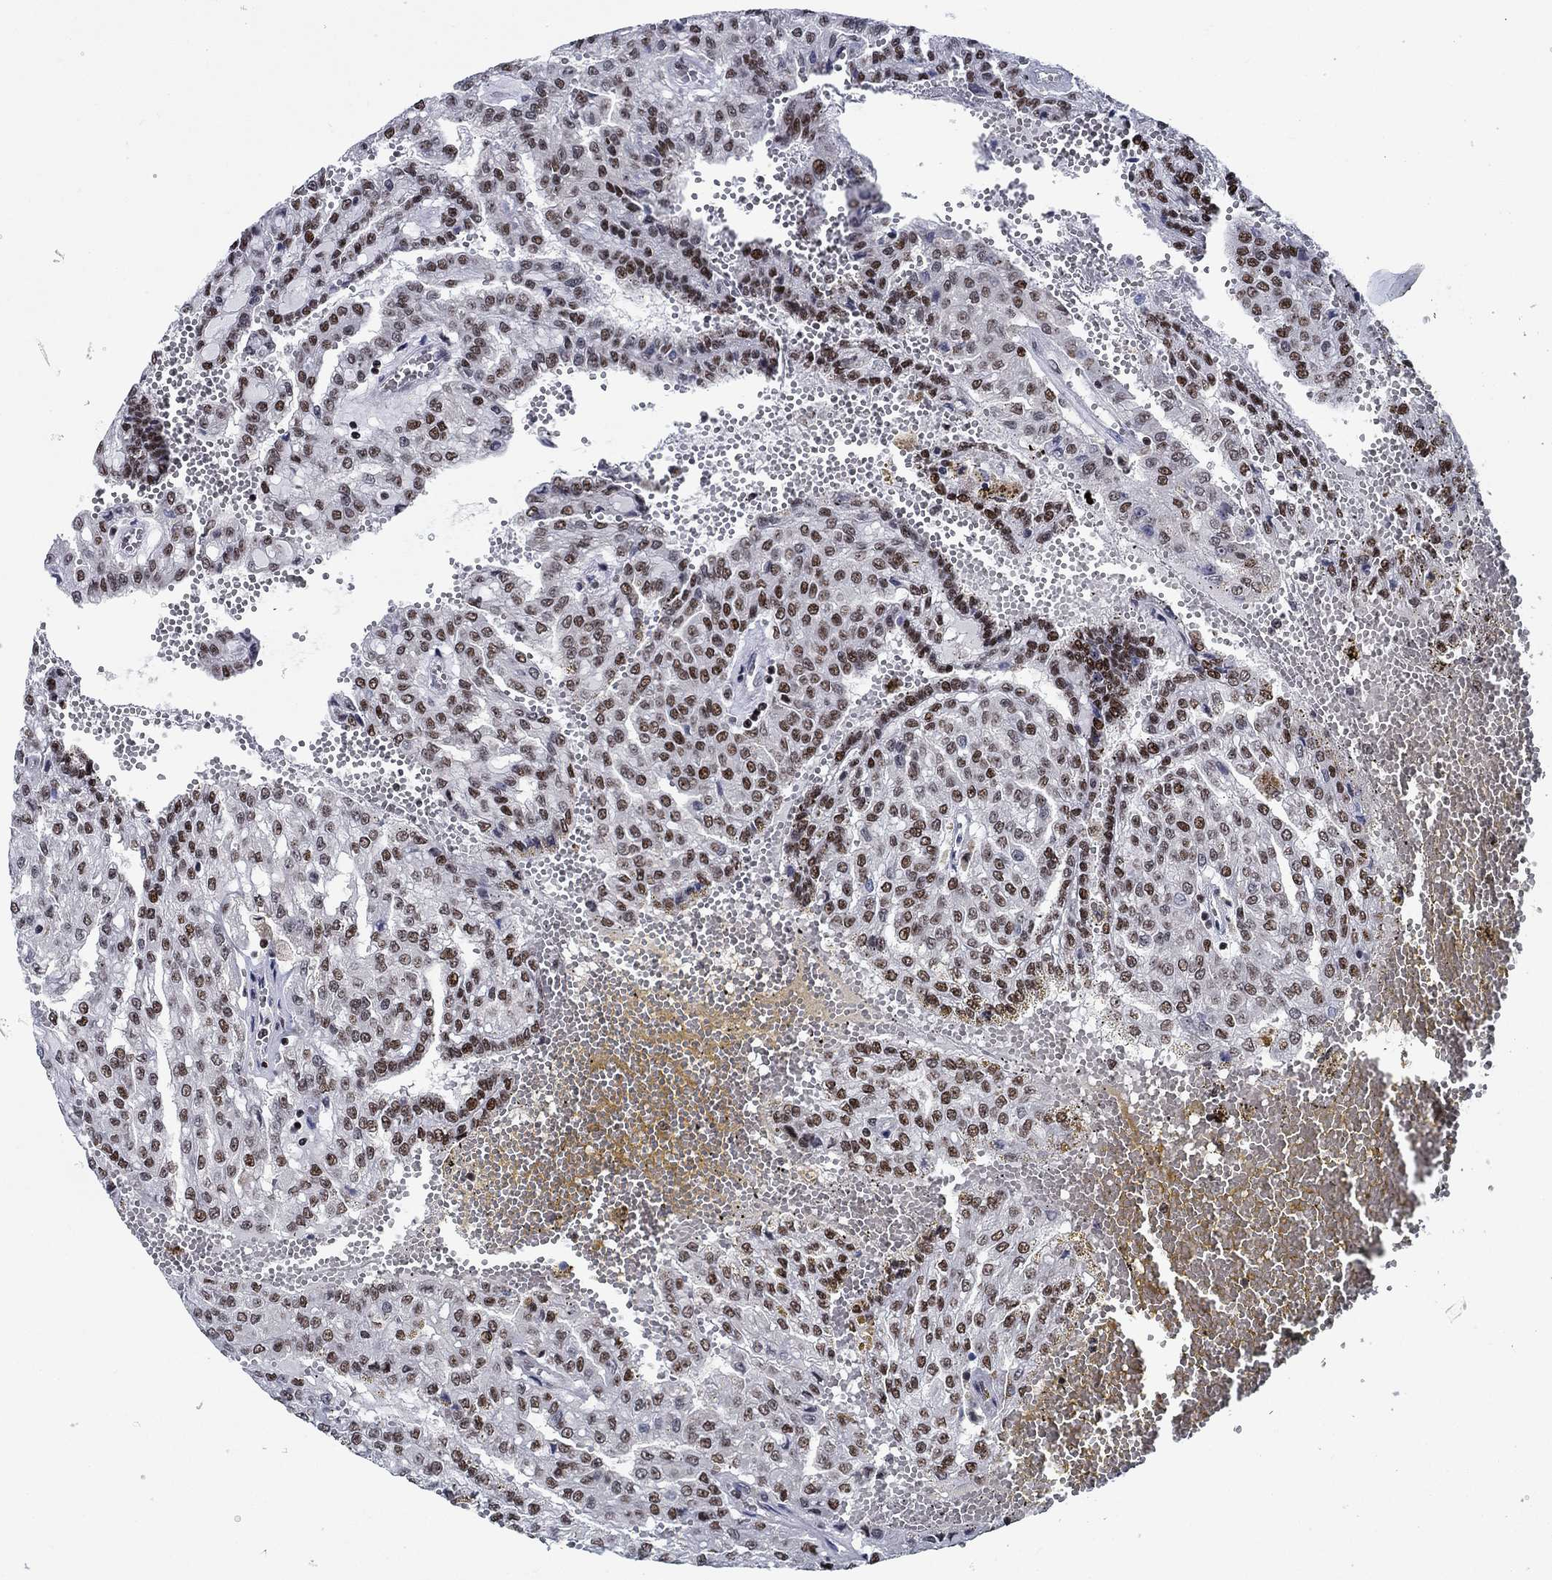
{"staining": {"intensity": "strong", "quantity": "25%-75%", "location": "nuclear"}, "tissue": "renal cancer", "cell_type": "Tumor cells", "image_type": "cancer", "snomed": [{"axis": "morphology", "description": "Adenocarcinoma, NOS"}, {"axis": "topography", "description": "Kidney"}], "caption": "Immunohistochemical staining of human renal cancer shows high levels of strong nuclear protein positivity in approximately 25%-75% of tumor cells.", "gene": "RPRD1B", "patient": {"sex": "male", "age": 63}}